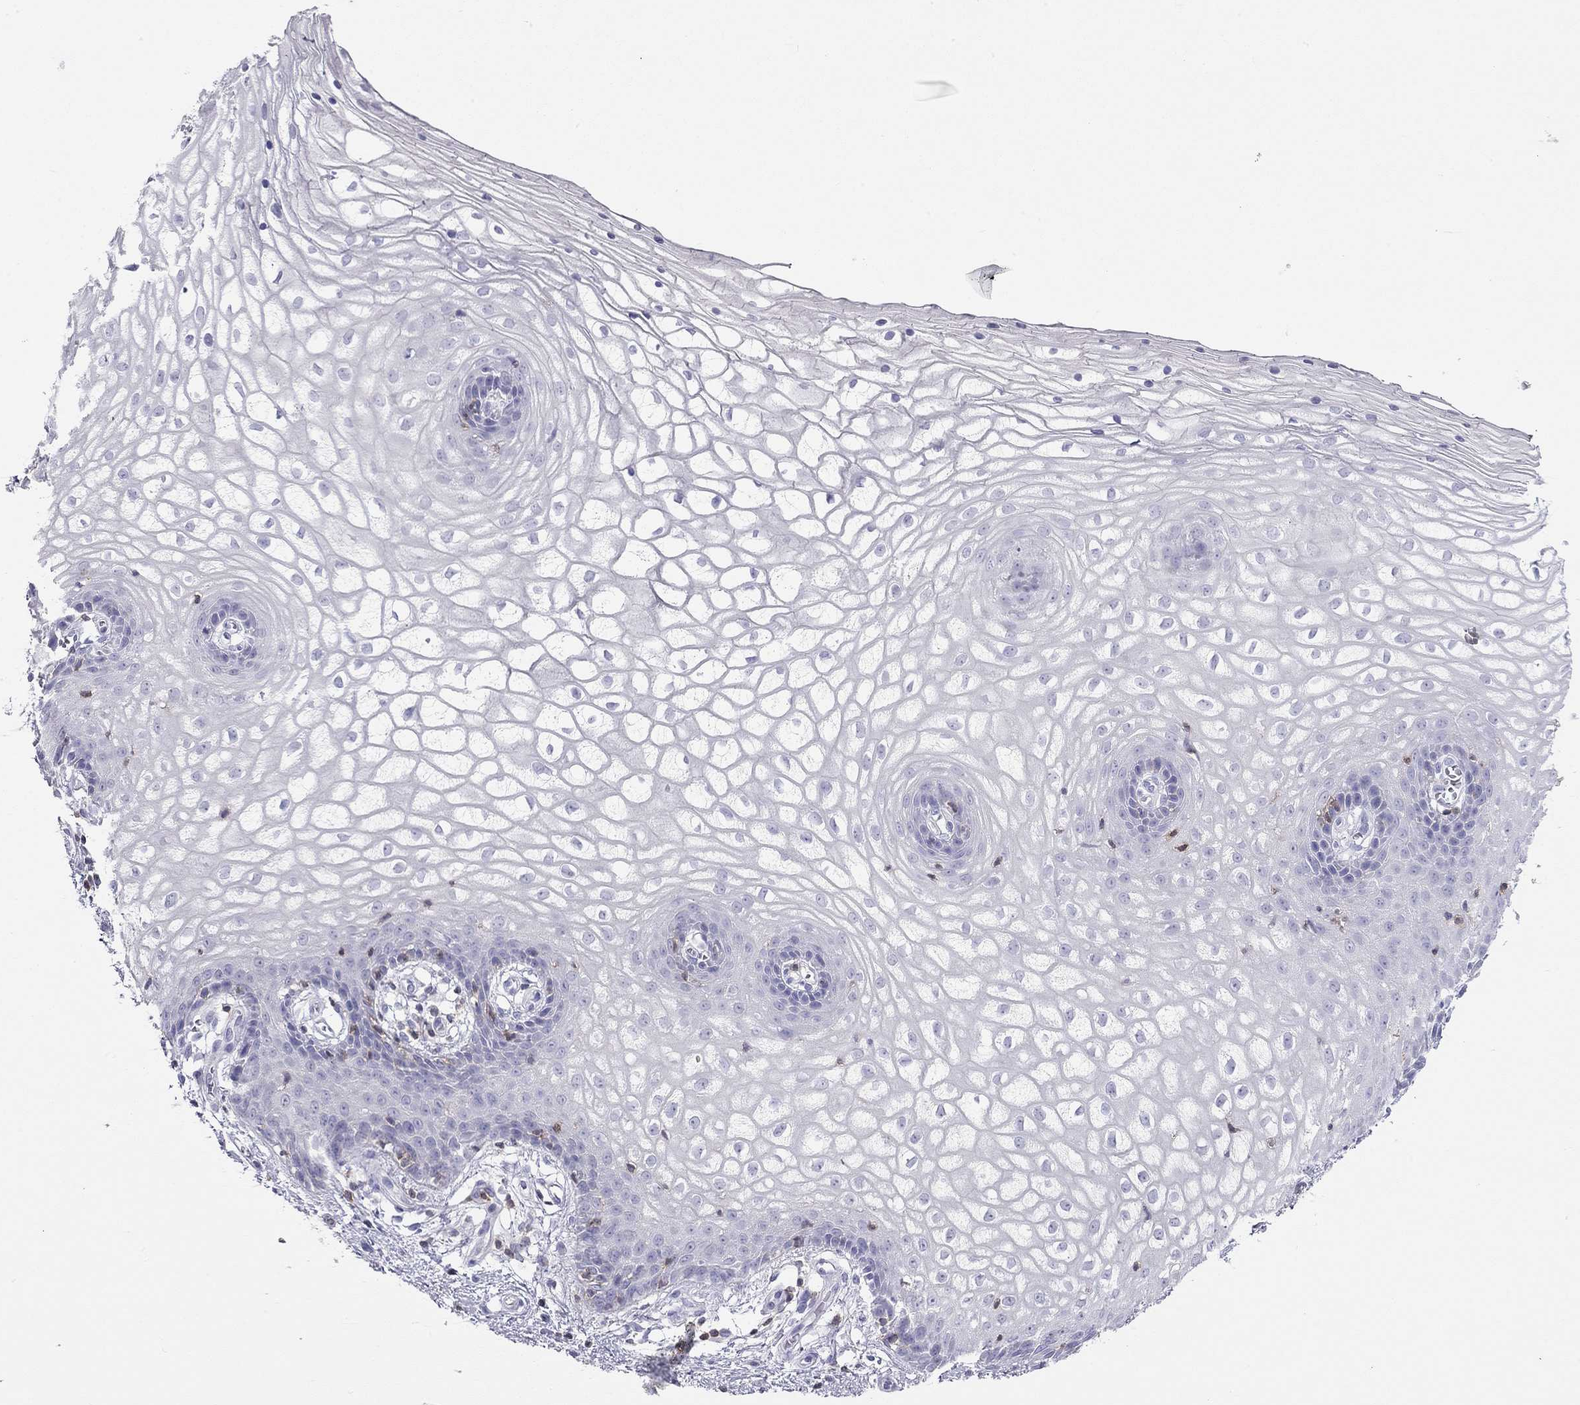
{"staining": {"intensity": "negative", "quantity": "none", "location": "none"}, "tissue": "vagina", "cell_type": "Squamous epithelial cells", "image_type": "normal", "snomed": [{"axis": "morphology", "description": "Normal tissue, NOS"}, {"axis": "topography", "description": "Vagina"}], "caption": "Vagina stained for a protein using immunohistochemistry shows no positivity squamous epithelial cells.", "gene": "SH2D2A", "patient": {"sex": "female", "age": 34}}